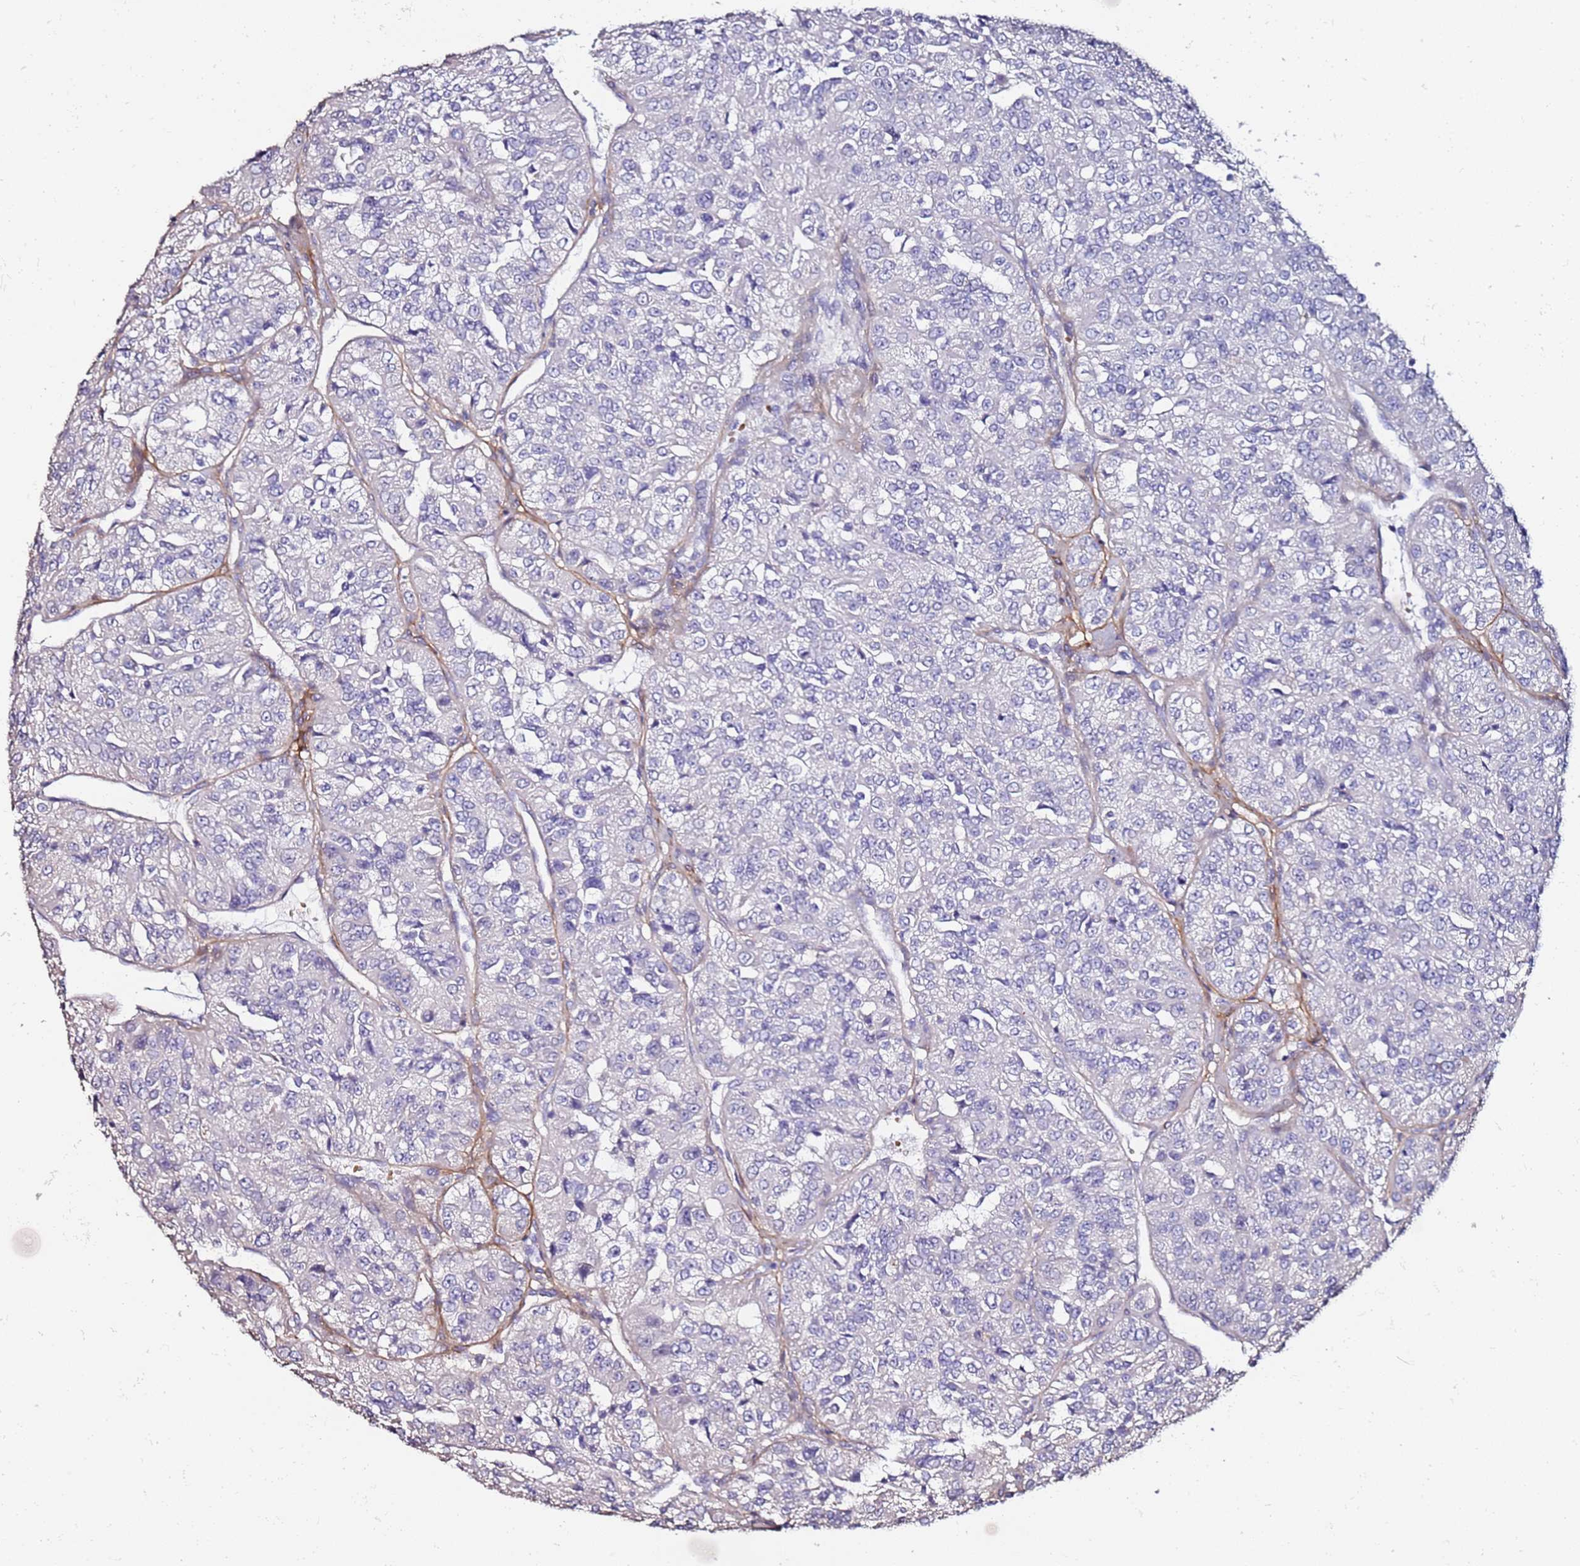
{"staining": {"intensity": "negative", "quantity": "none", "location": "none"}, "tissue": "renal cancer", "cell_type": "Tumor cells", "image_type": "cancer", "snomed": [{"axis": "morphology", "description": "Adenocarcinoma, NOS"}, {"axis": "topography", "description": "Kidney"}], "caption": "This is an IHC histopathology image of human adenocarcinoma (renal). There is no staining in tumor cells.", "gene": "C3orf80", "patient": {"sex": "female", "age": 63}}